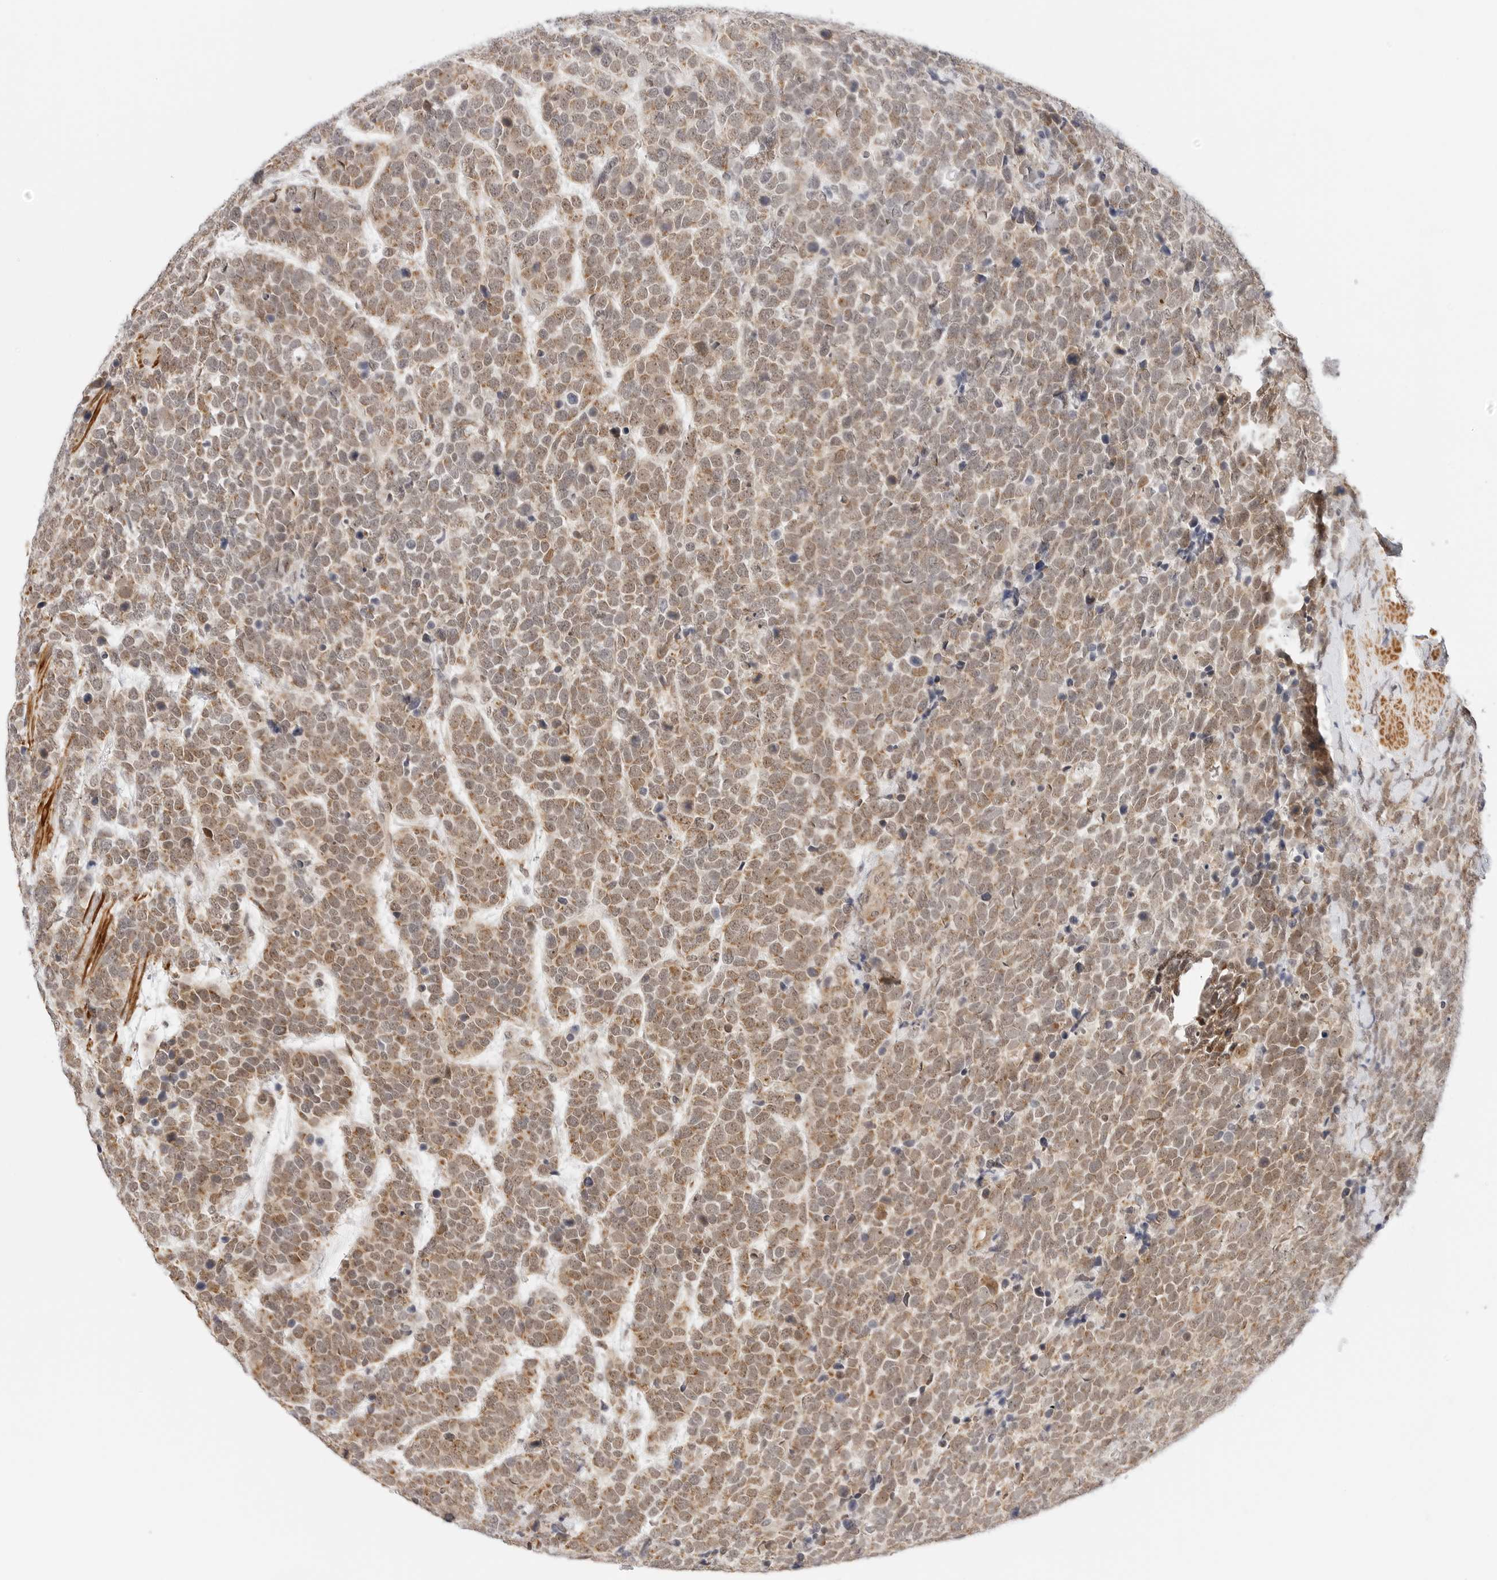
{"staining": {"intensity": "moderate", "quantity": ">75%", "location": "cytoplasmic/membranous,nuclear"}, "tissue": "urothelial cancer", "cell_type": "Tumor cells", "image_type": "cancer", "snomed": [{"axis": "morphology", "description": "Urothelial carcinoma, High grade"}, {"axis": "topography", "description": "Urinary bladder"}], "caption": "A micrograph showing moderate cytoplasmic/membranous and nuclear positivity in about >75% of tumor cells in urothelial carcinoma (high-grade), as visualized by brown immunohistochemical staining.", "gene": "GORAB", "patient": {"sex": "female", "age": 82}}